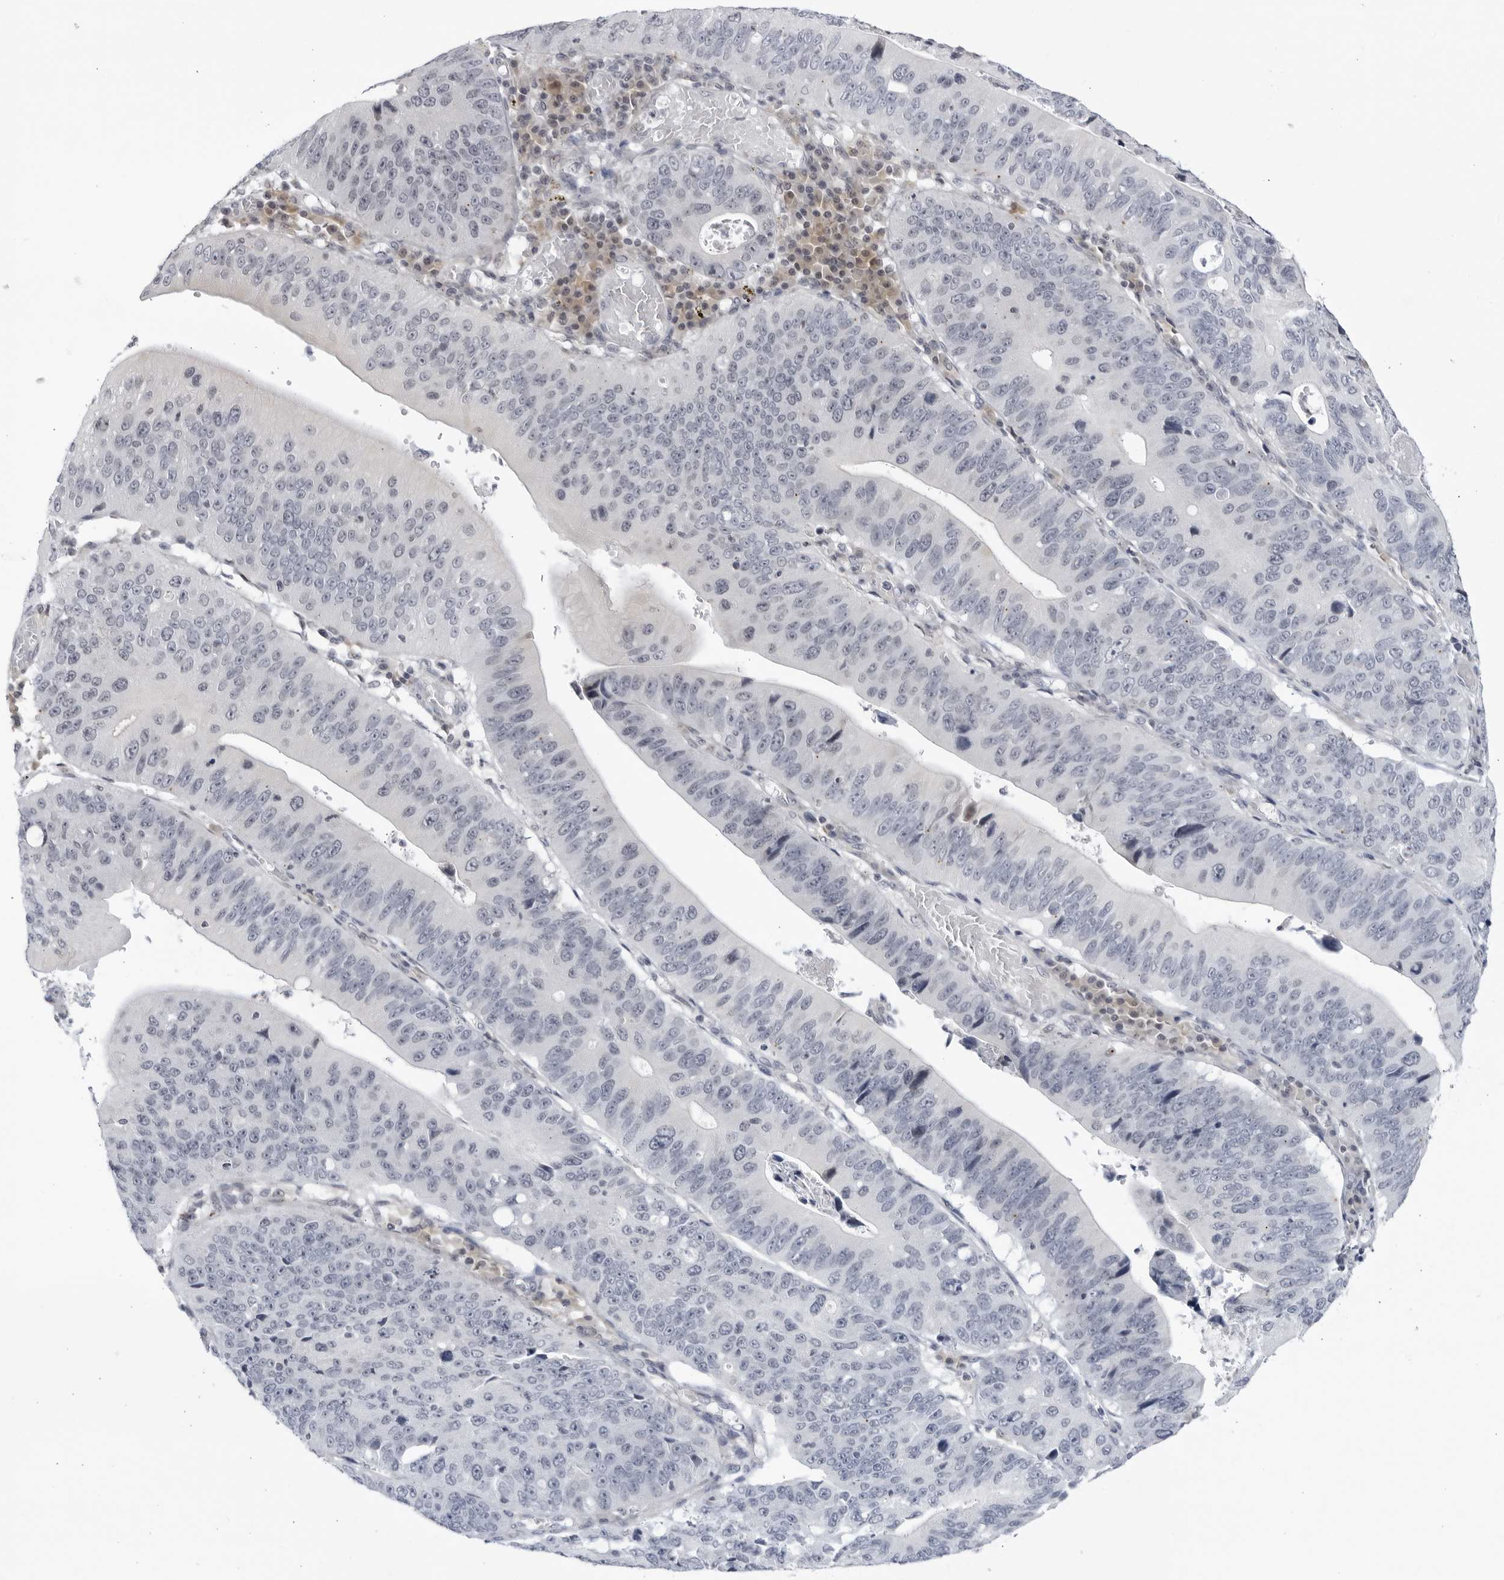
{"staining": {"intensity": "negative", "quantity": "none", "location": "none"}, "tissue": "stomach cancer", "cell_type": "Tumor cells", "image_type": "cancer", "snomed": [{"axis": "morphology", "description": "Adenocarcinoma, NOS"}, {"axis": "topography", "description": "Stomach"}], "caption": "Histopathology image shows no protein positivity in tumor cells of stomach adenocarcinoma tissue.", "gene": "CNBD1", "patient": {"sex": "male", "age": 59}}